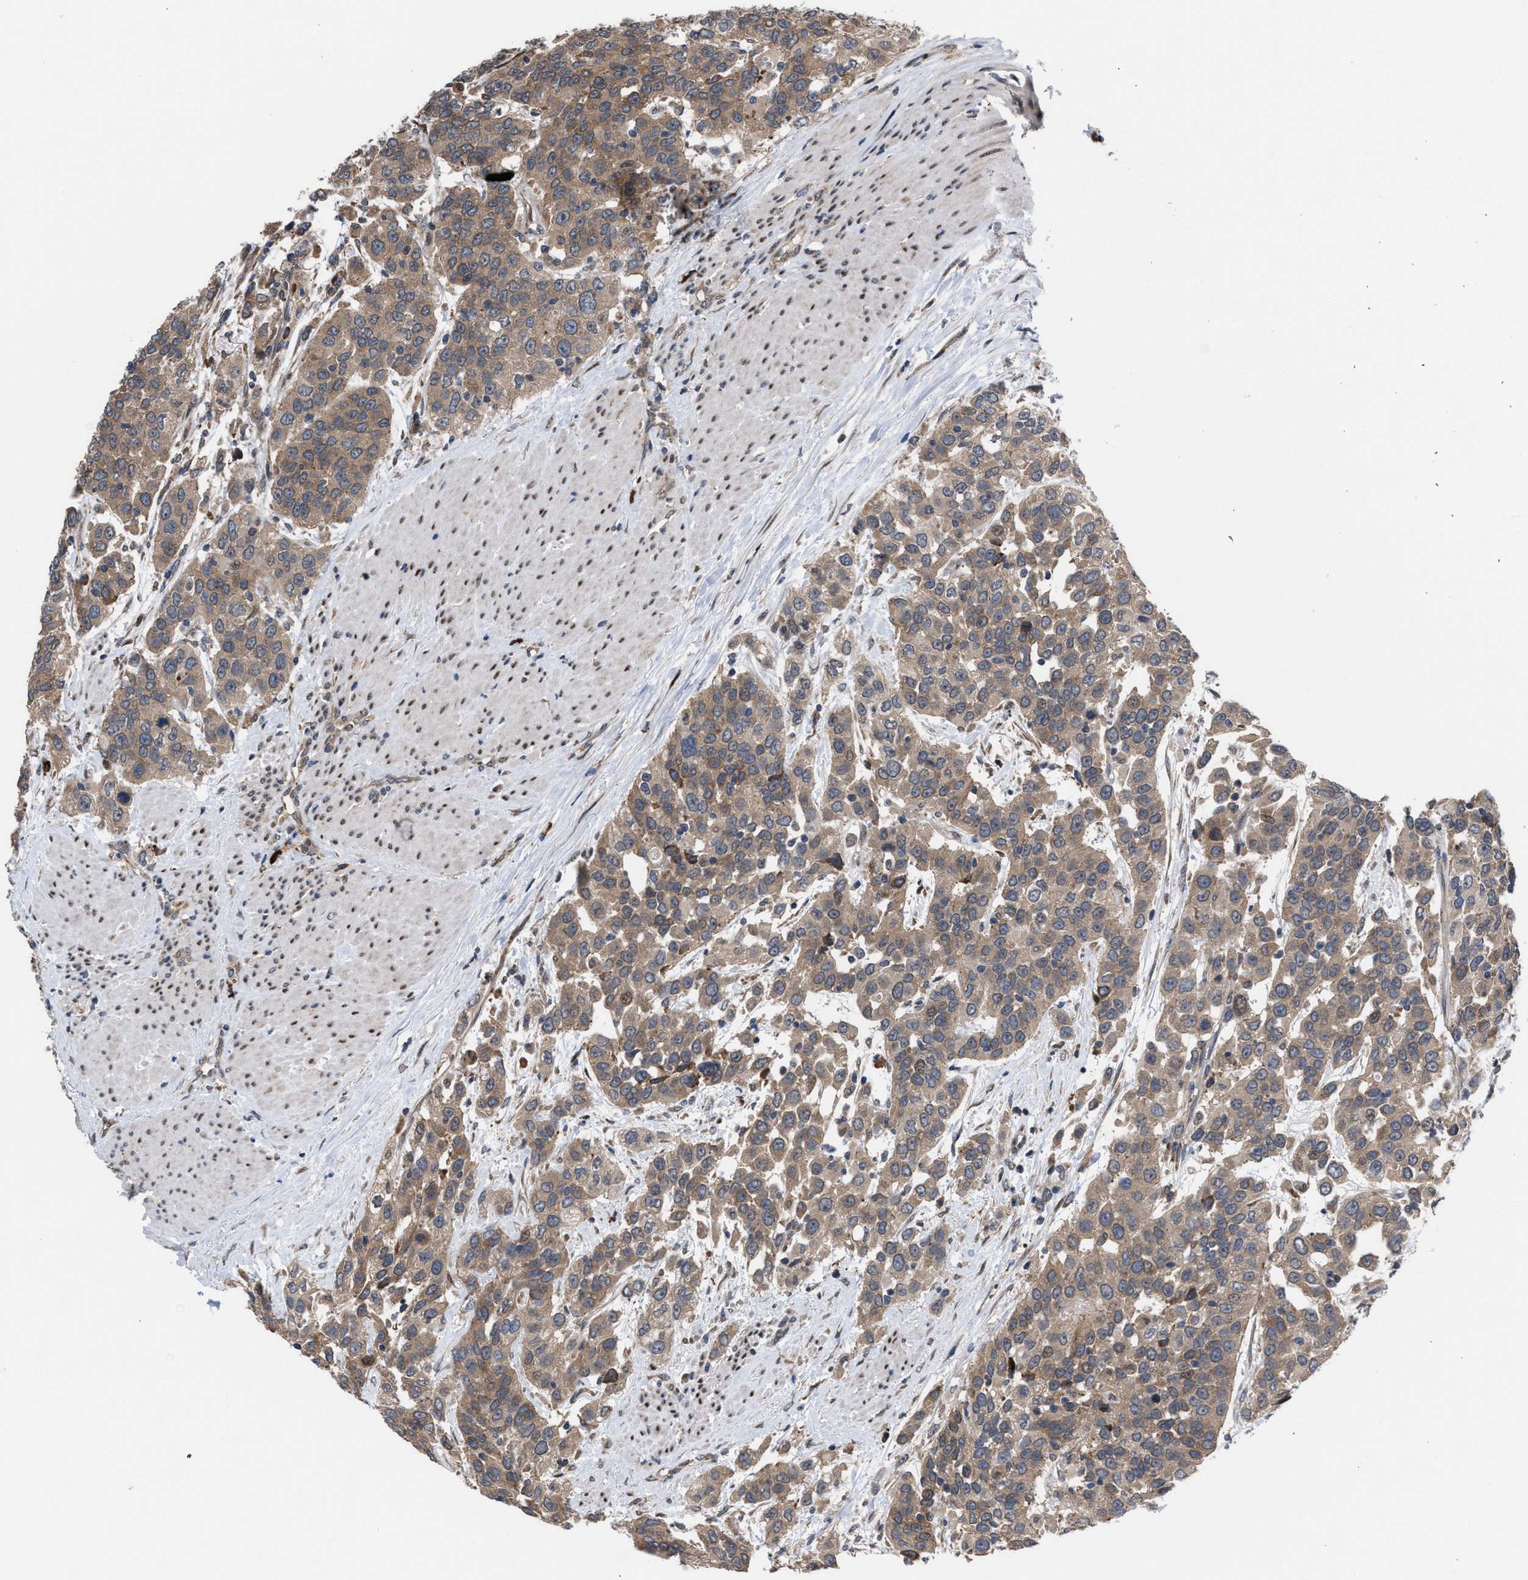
{"staining": {"intensity": "weak", "quantity": ">75%", "location": "cytoplasmic/membranous"}, "tissue": "urothelial cancer", "cell_type": "Tumor cells", "image_type": "cancer", "snomed": [{"axis": "morphology", "description": "Urothelial carcinoma, High grade"}, {"axis": "topography", "description": "Urinary bladder"}], "caption": "Human urothelial carcinoma (high-grade) stained with a protein marker reveals weak staining in tumor cells.", "gene": "TP53BP2", "patient": {"sex": "female", "age": 80}}